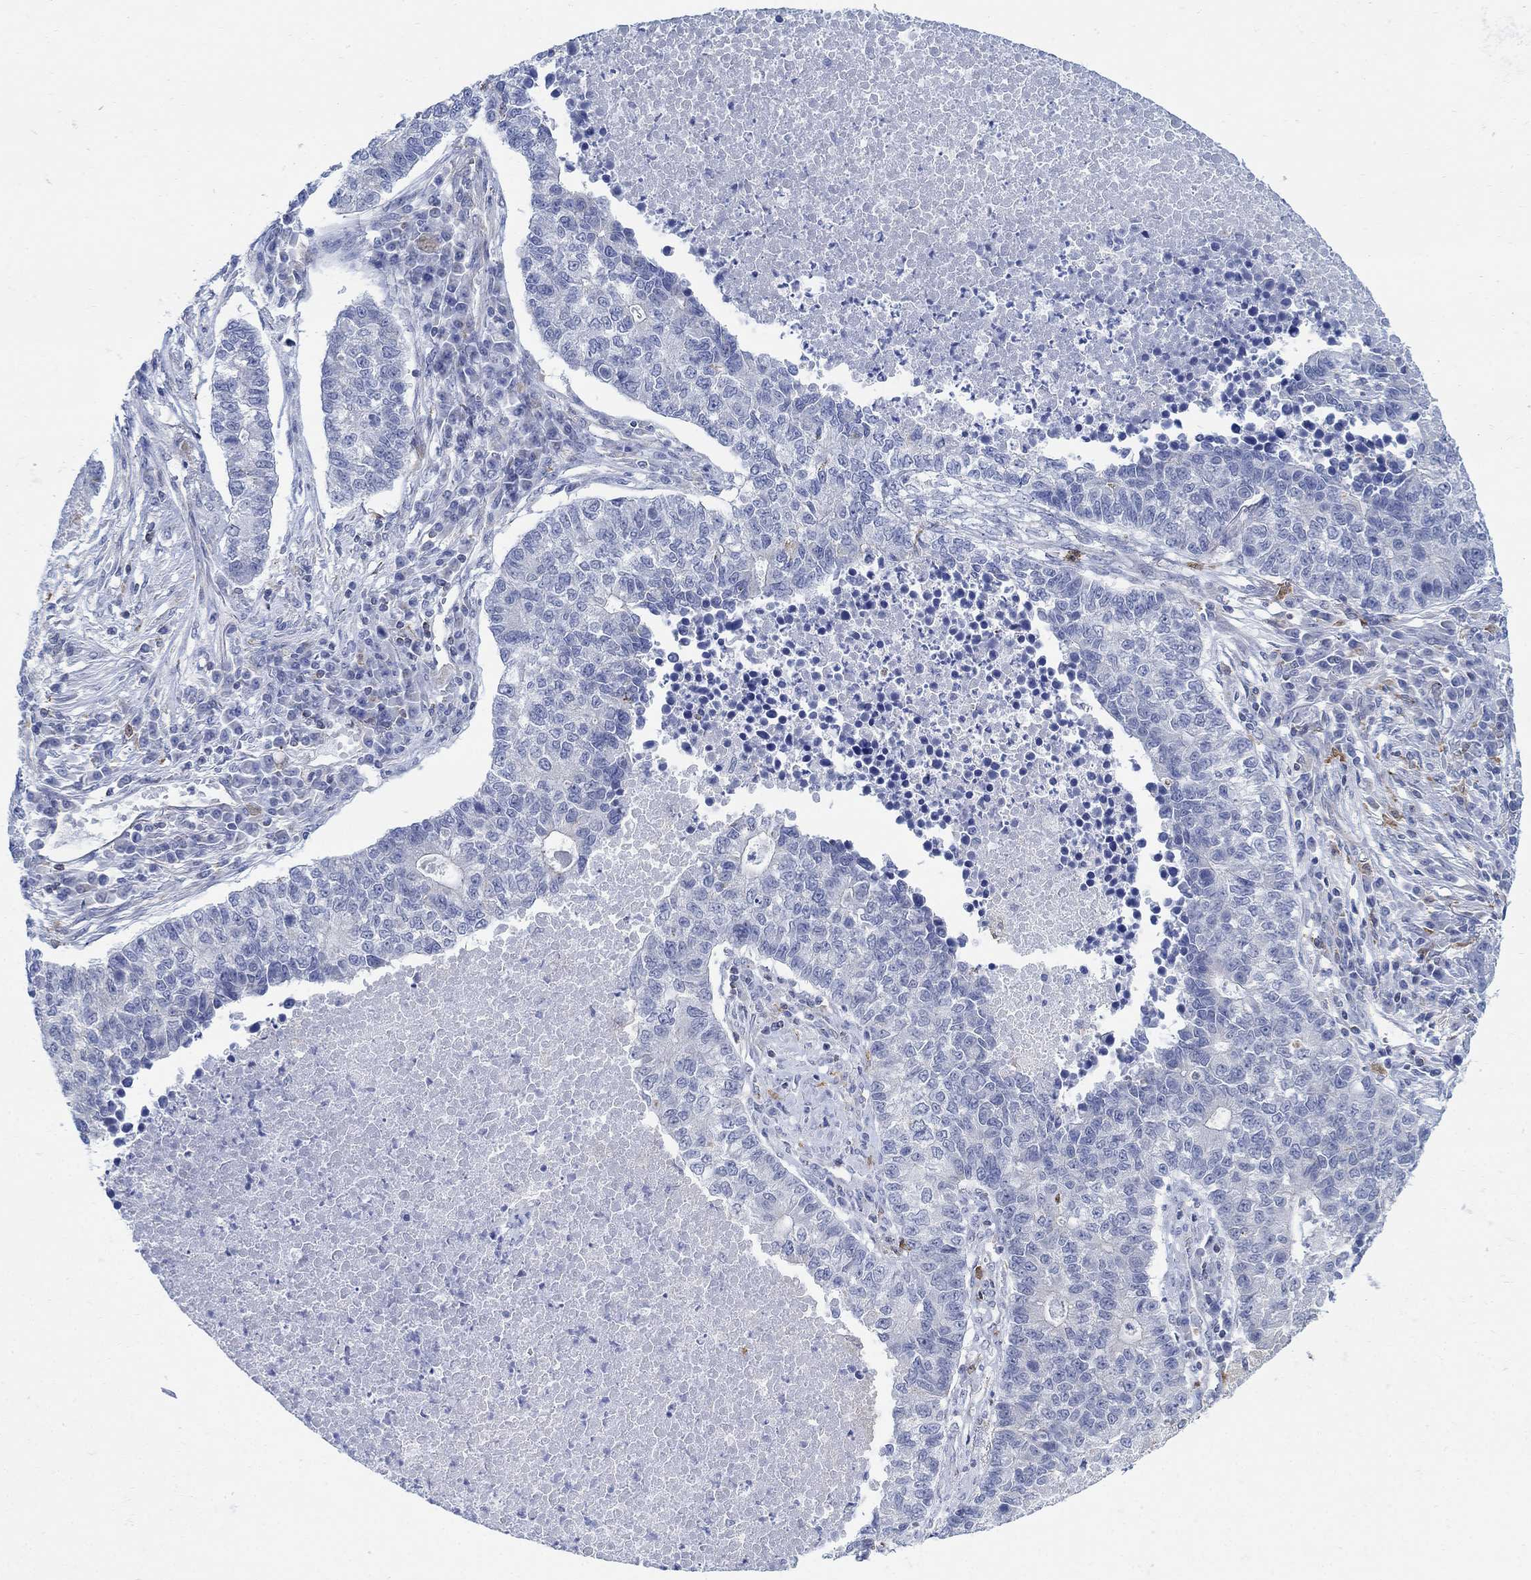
{"staining": {"intensity": "negative", "quantity": "none", "location": "none"}, "tissue": "lung cancer", "cell_type": "Tumor cells", "image_type": "cancer", "snomed": [{"axis": "morphology", "description": "Adenocarcinoma, NOS"}, {"axis": "topography", "description": "Lung"}], "caption": "Tumor cells show no significant protein positivity in lung cancer (adenocarcinoma).", "gene": "PHF21B", "patient": {"sex": "male", "age": 57}}